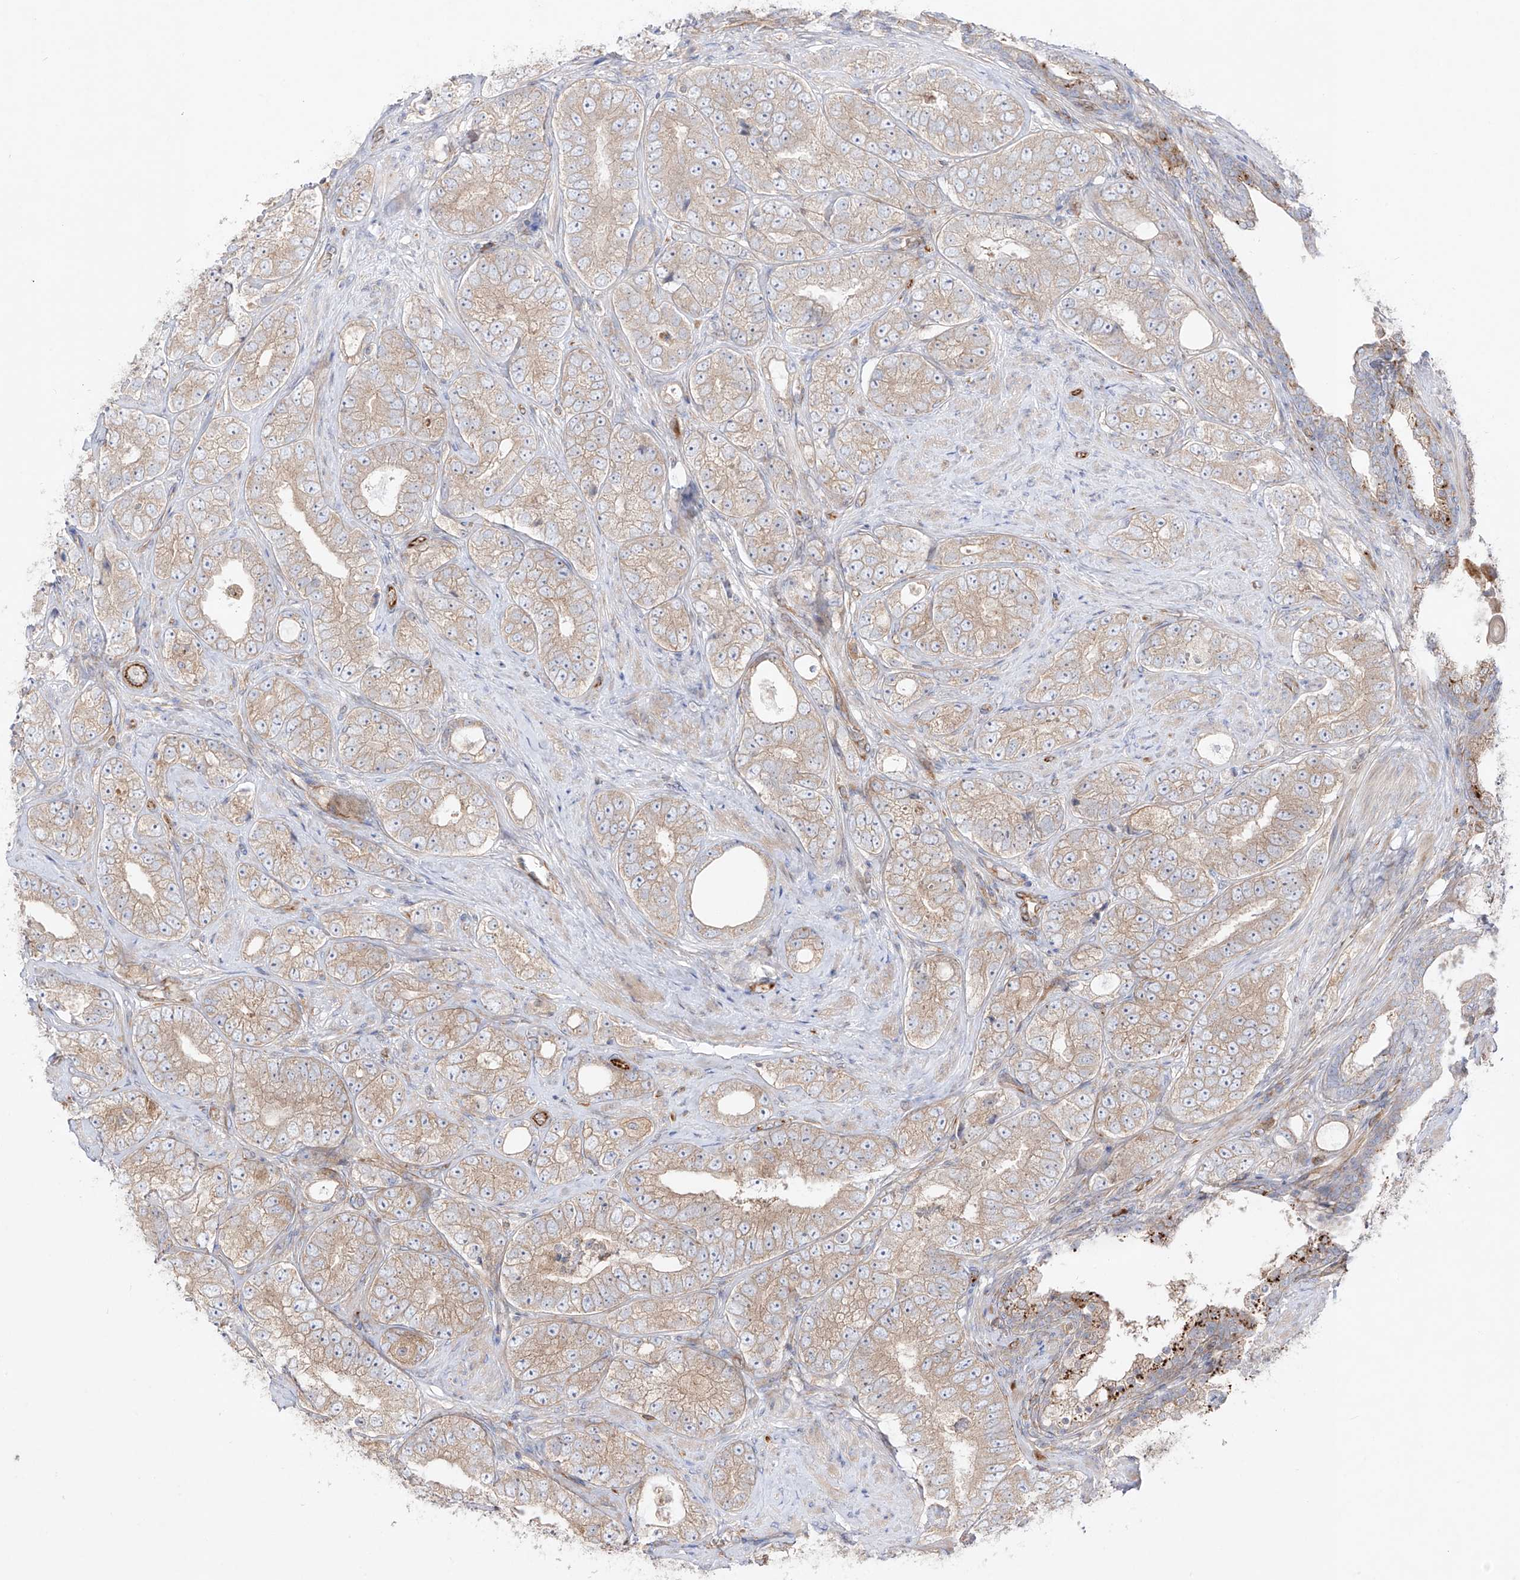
{"staining": {"intensity": "weak", "quantity": ">75%", "location": "cytoplasmic/membranous"}, "tissue": "prostate cancer", "cell_type": "Tumor cells", "image_type": "cancer", "snomed": [{"axis": "morphology", "description": "Adenocarcinoma, High grade"}, {"axis": "topography", "description": "Prostate"}], "caption": "A histopathology image of human adenocarcinoma (high-grade) (prostate) stained for a protein displays weak cytoplasmic/membranous brown staining in tumor cells.", "gene": "YKT6", "patient": {"sex": "male", "age": 56}}